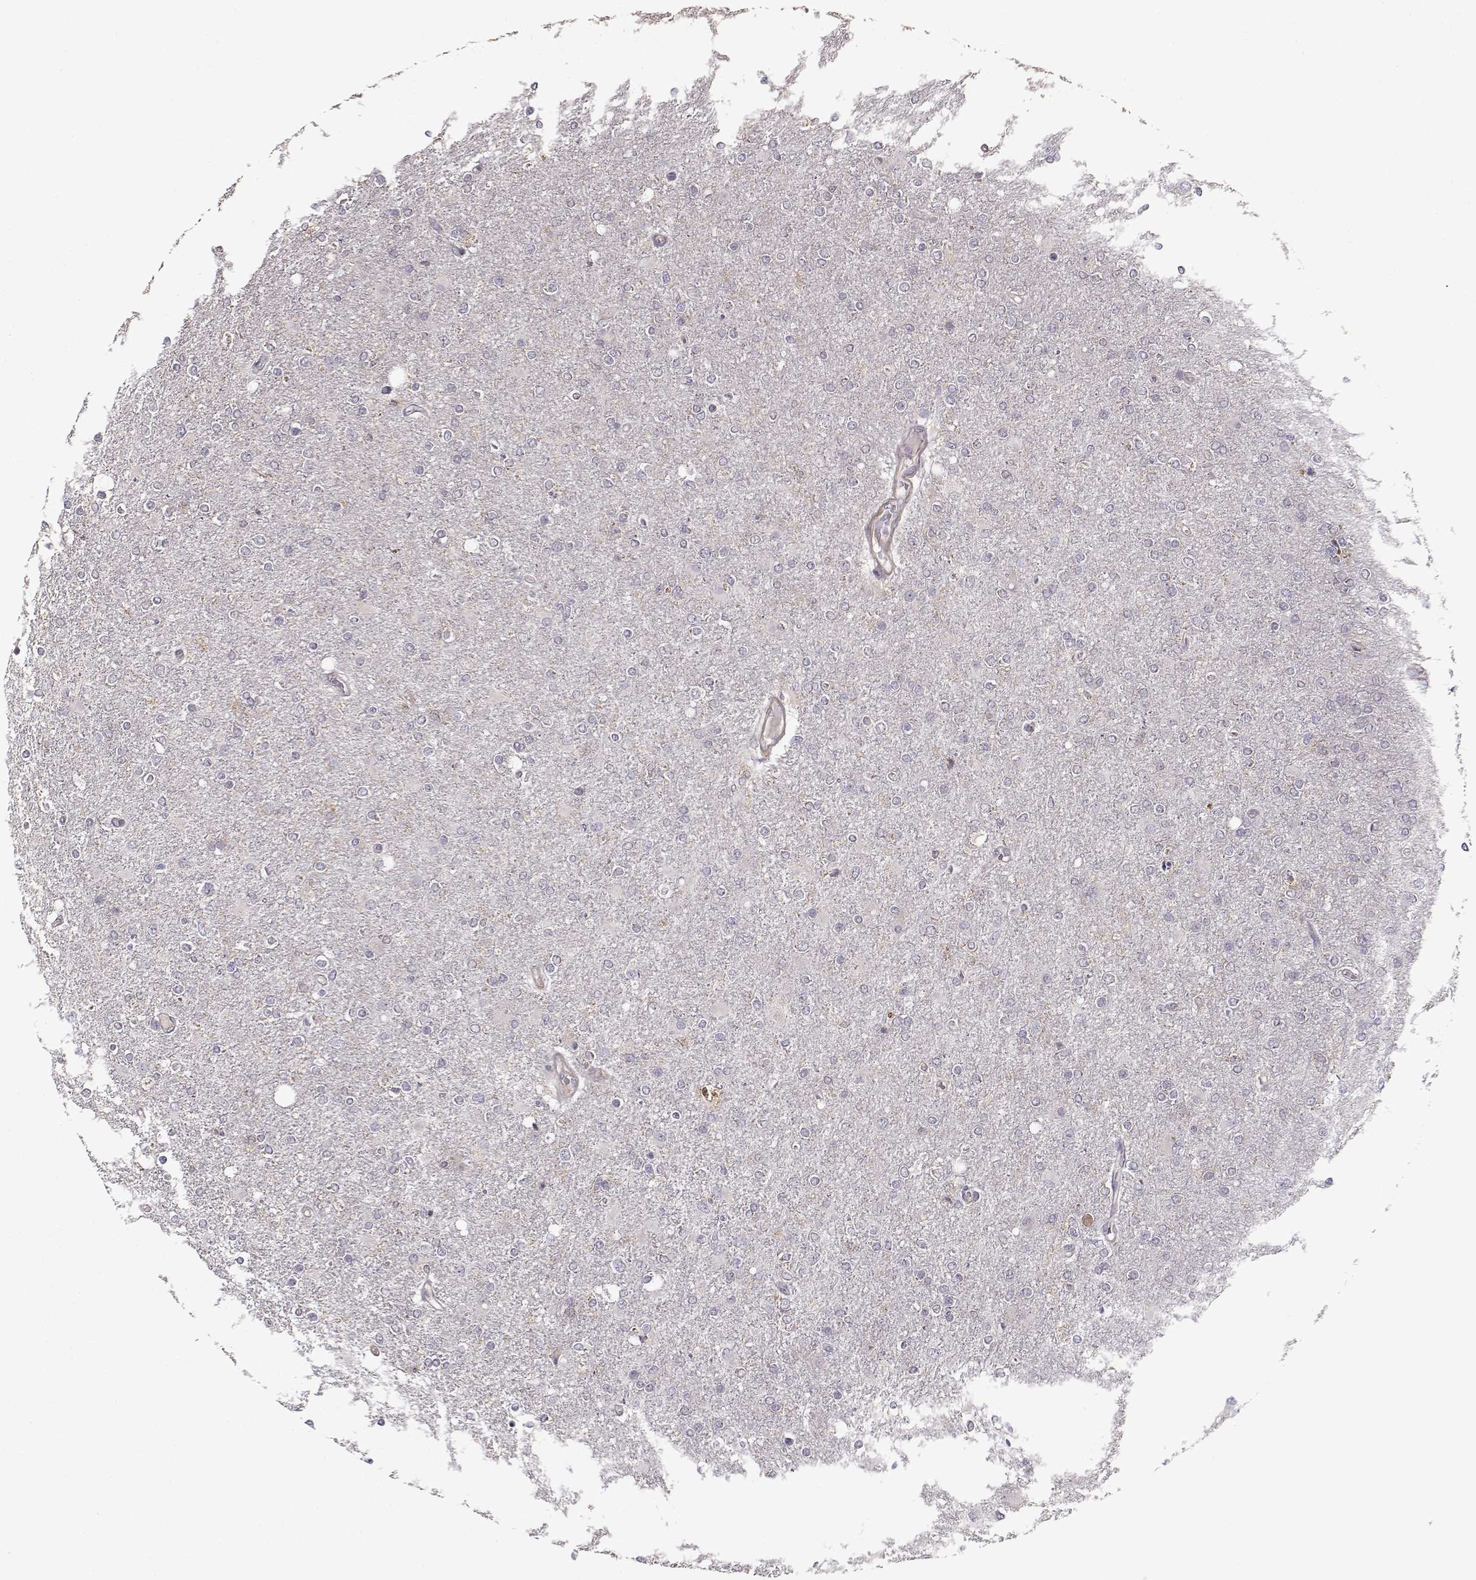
{"staining": {"intensity": "negative", "quantity": "none", "location": "none"}, "tissue": "glioma", "cell_type": "Tumor cells", "image_type": "cancer", "snomed": [{"axis": "morphology", "description": "Glioma, malignant, High grade"}, {"axis": "topography", "description": "Cerebral cortex"}], "caption": "Tumor cells show no significant protein expression in glioma.", "gene": "ENTPD8", "patient": {"sex": "male", "age": 70}}